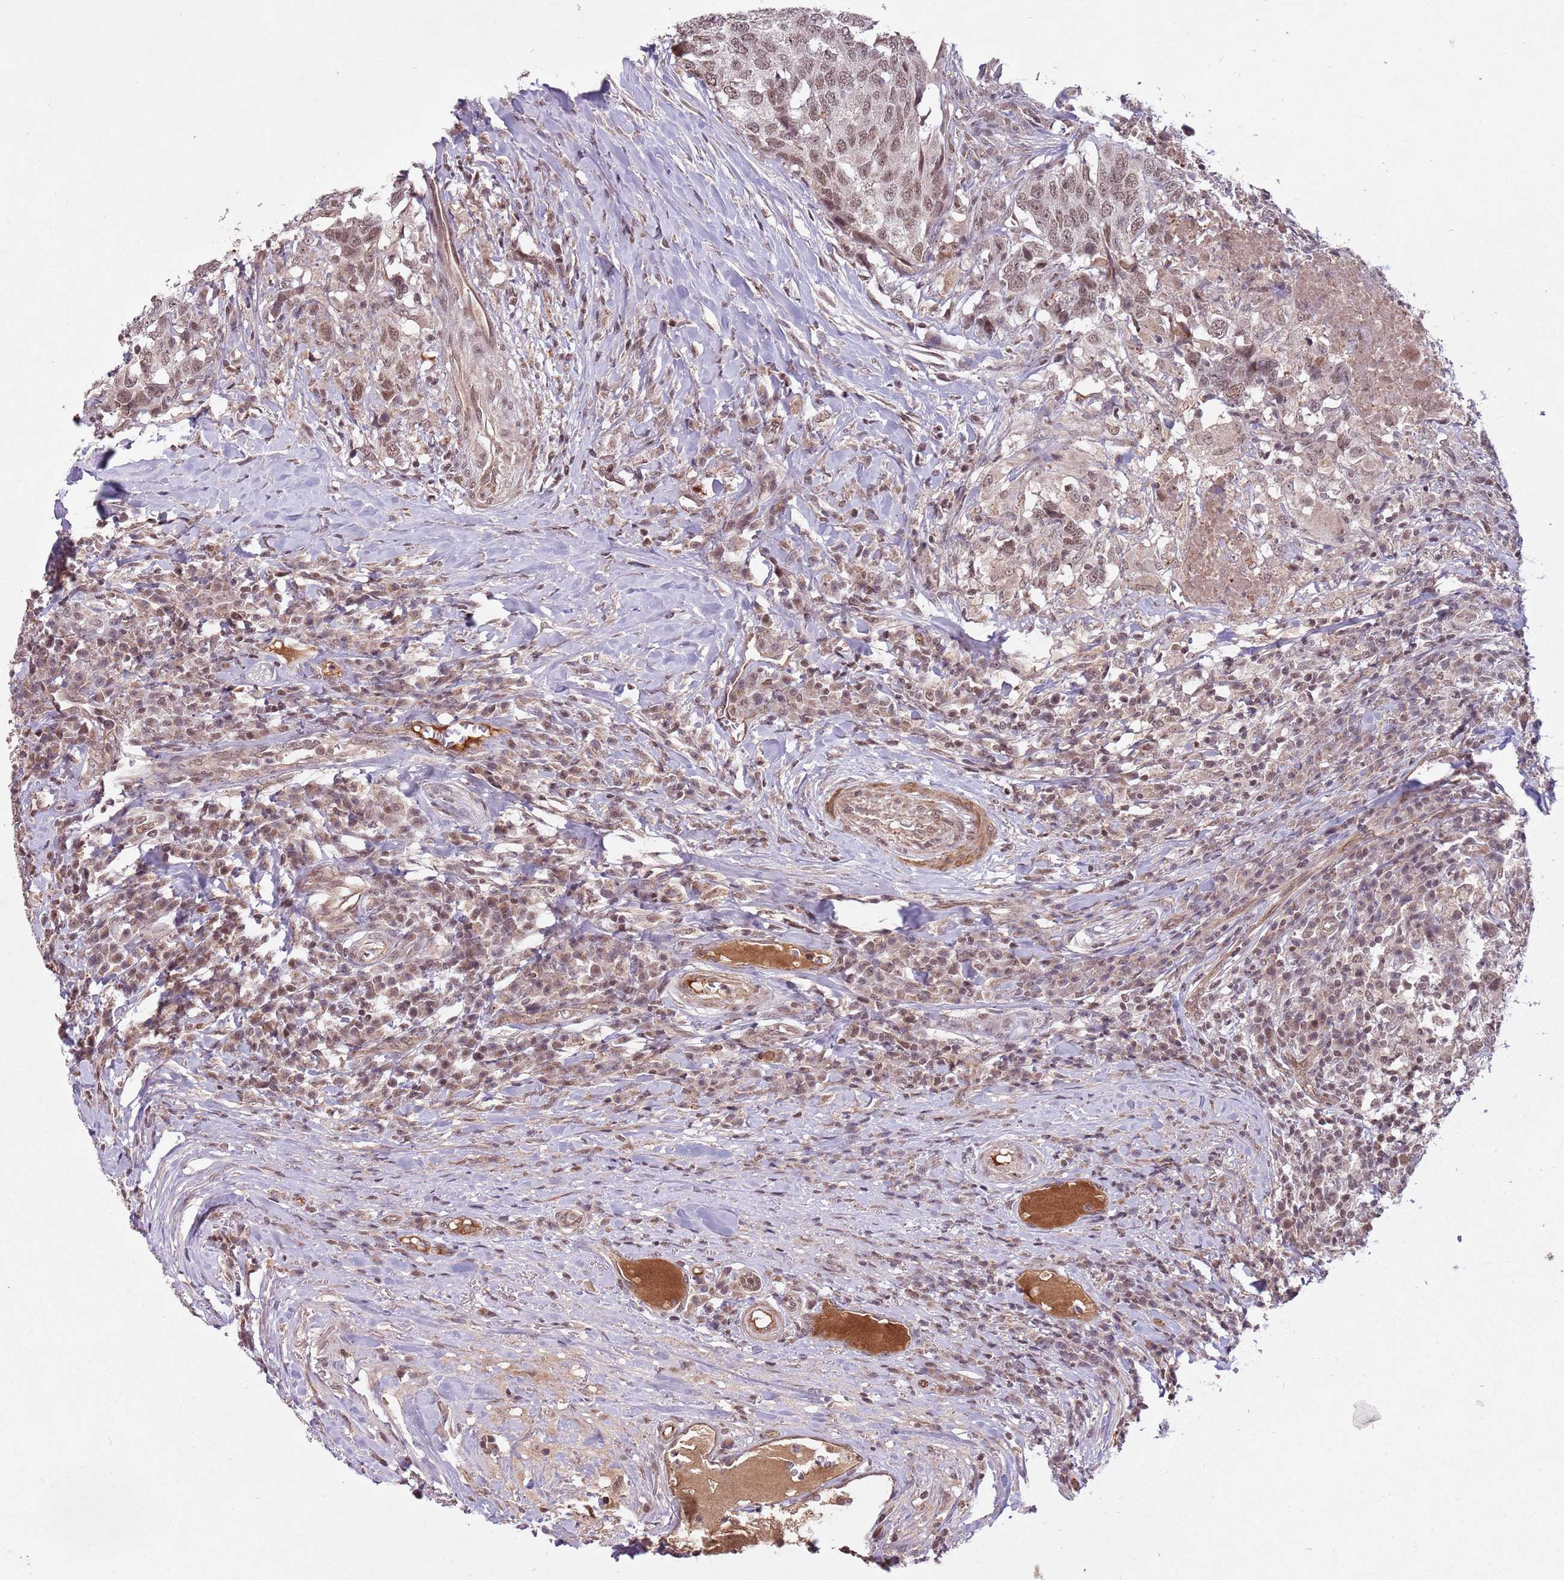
{"staining": {"intensity": "moderate", "quantity": ">75%", "location": "nuclear"}, "tissue": "head and neck cancer", "cell_type": "Tumor cells", "image_type": "cancer", "snomed": [{"axis": "morphology", "description": "Squamous cell carcinoma, NOS"}, {"axis": "topography", "description": "Head-Neck"}], "caption": "Tumor cells display medium levels of moderate nuclear expression in approximately >75% of cells in human head and neck cancer.", "gene": "SUDS3", "patient": {"sex": "male", "age": 66}}